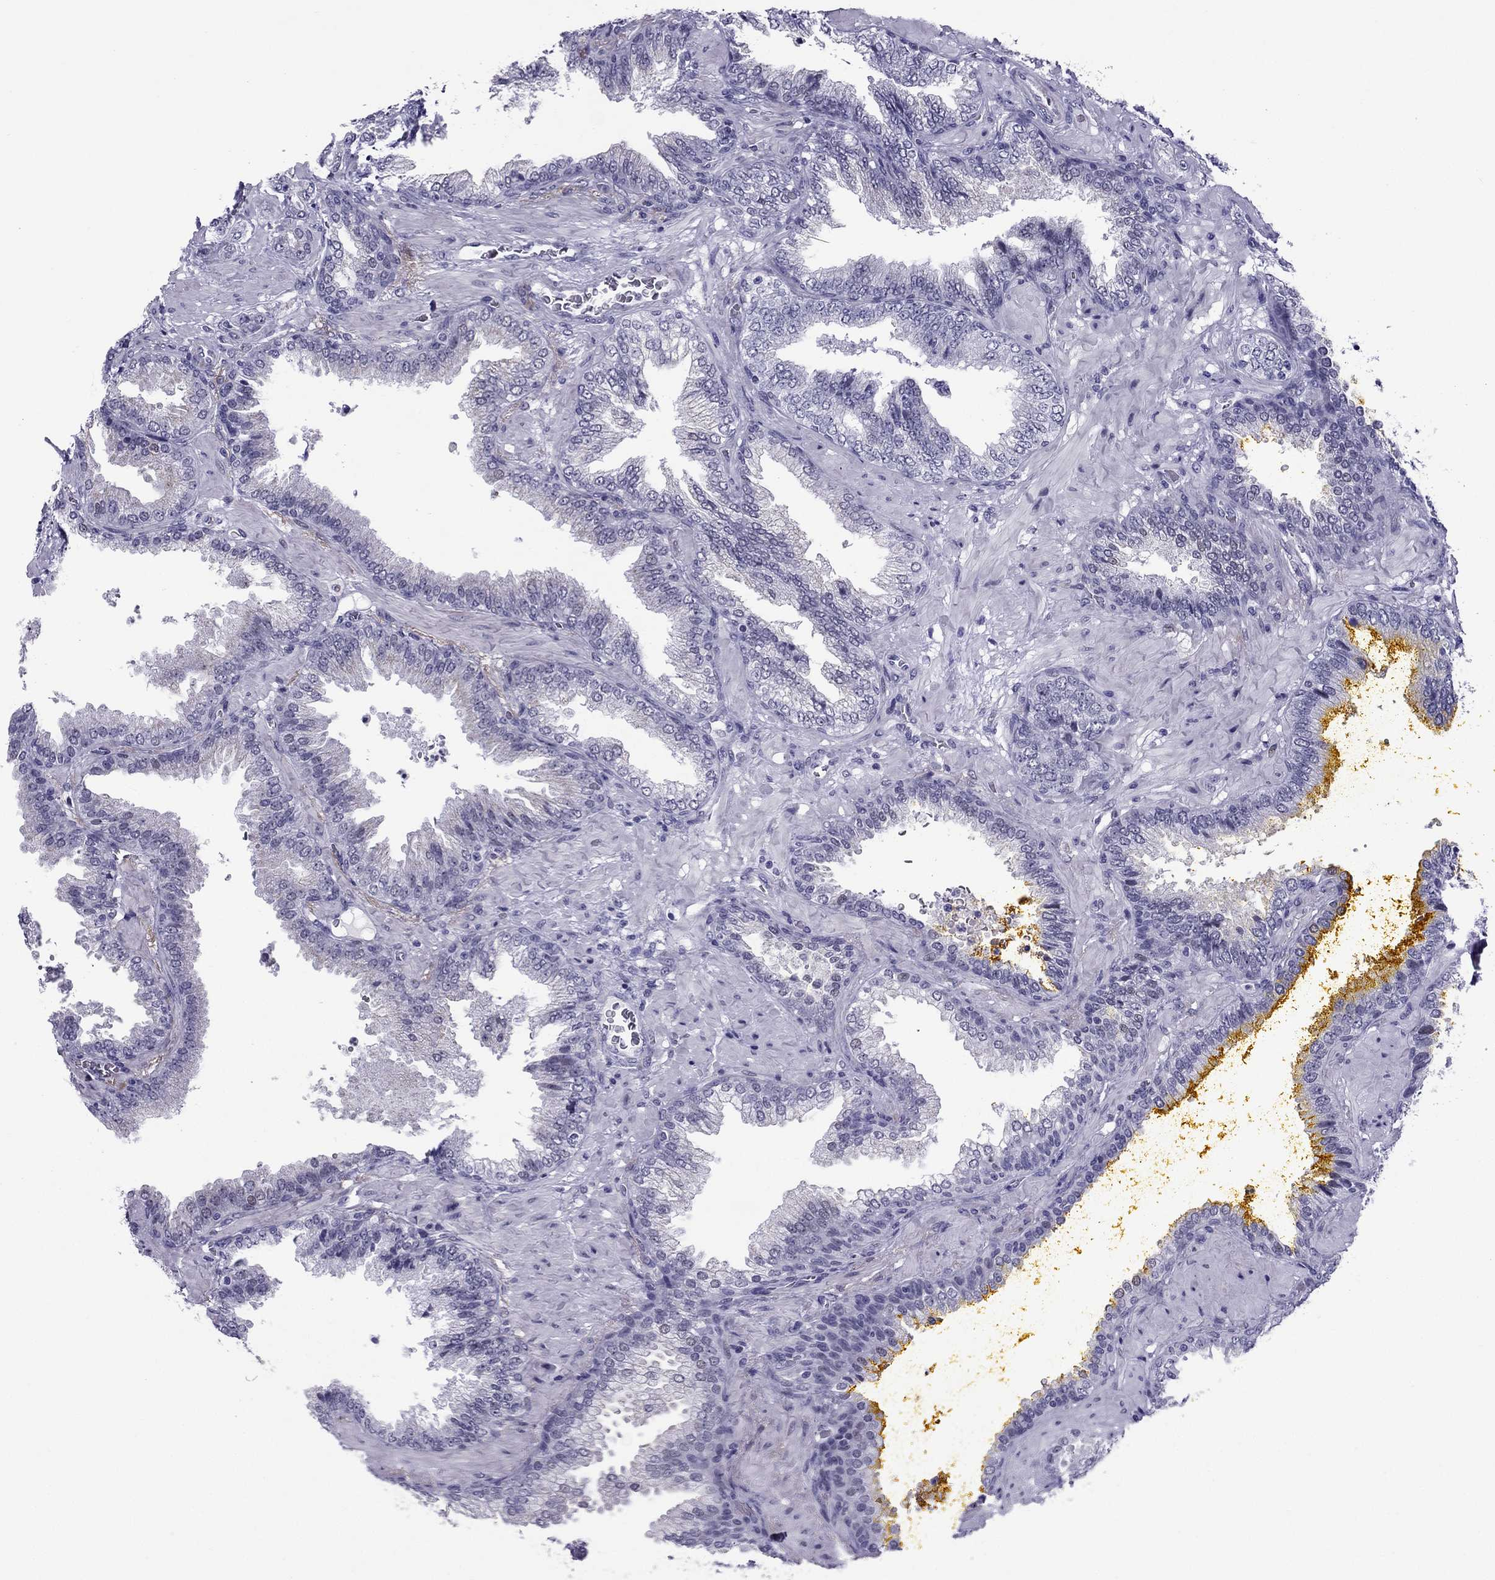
{"staining": {"intensity": "negative", "quantity": "none", "location": "none"}, "tissue": "prostate cancer", "cell_type": "Tumor cells", "image_type": "cancer", "snomed": [{"axis": "morphology", "description": "Adenocarcinoma, Low grade"}, {"axis": "topography", "description": "Prostate"}], "caption": "Low-grade adenocarcinoma (prostate) stained for a protein using IHC exhibits no staining tumor cells.", "gene": "MYLK3", "patient": {"sex": "male", "age": 68}}